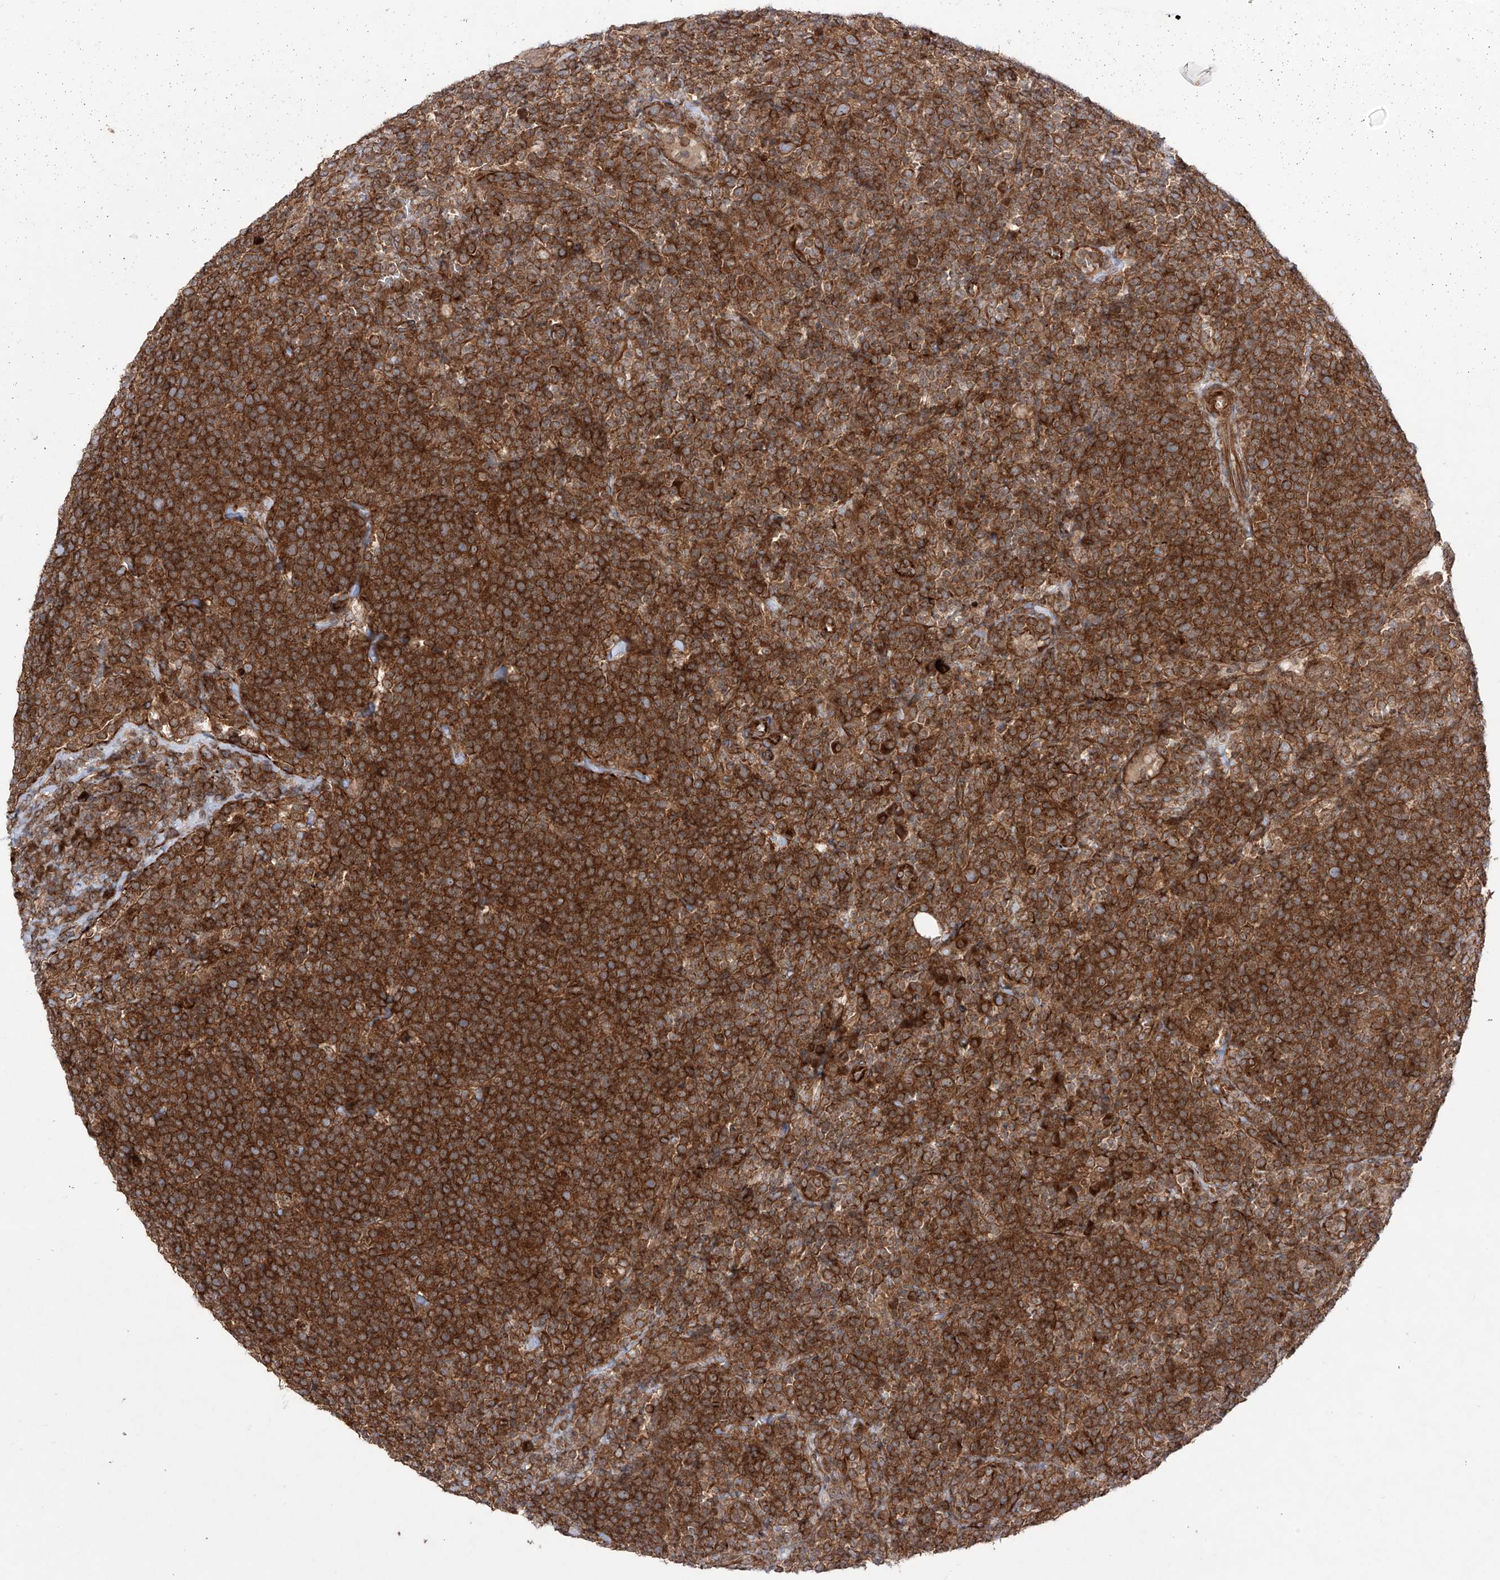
{"staining": {"intensity": "strong", "quantity": ">75%", "location": "cytoplasmic/membranous"}, "tissue": "lymphoma", "cell_type": "Tumor cells", "image_type": "cancer", "snomed": [{"axis": "morphology", "description": "Malignant lymphoma, non-Hodgkin's type, High grade"}, {"axis": "topography", "description": "Lymph node"}], "caption": "Human high-grade malignant lymphoma, non-Hodgkin's type stained with a brown dye exhibits strong cytoplasmic/membranous positive expression in about >75% of tumor cells.", "gene": "YKT6", "patient": {"sex": "male", "age": 61}}